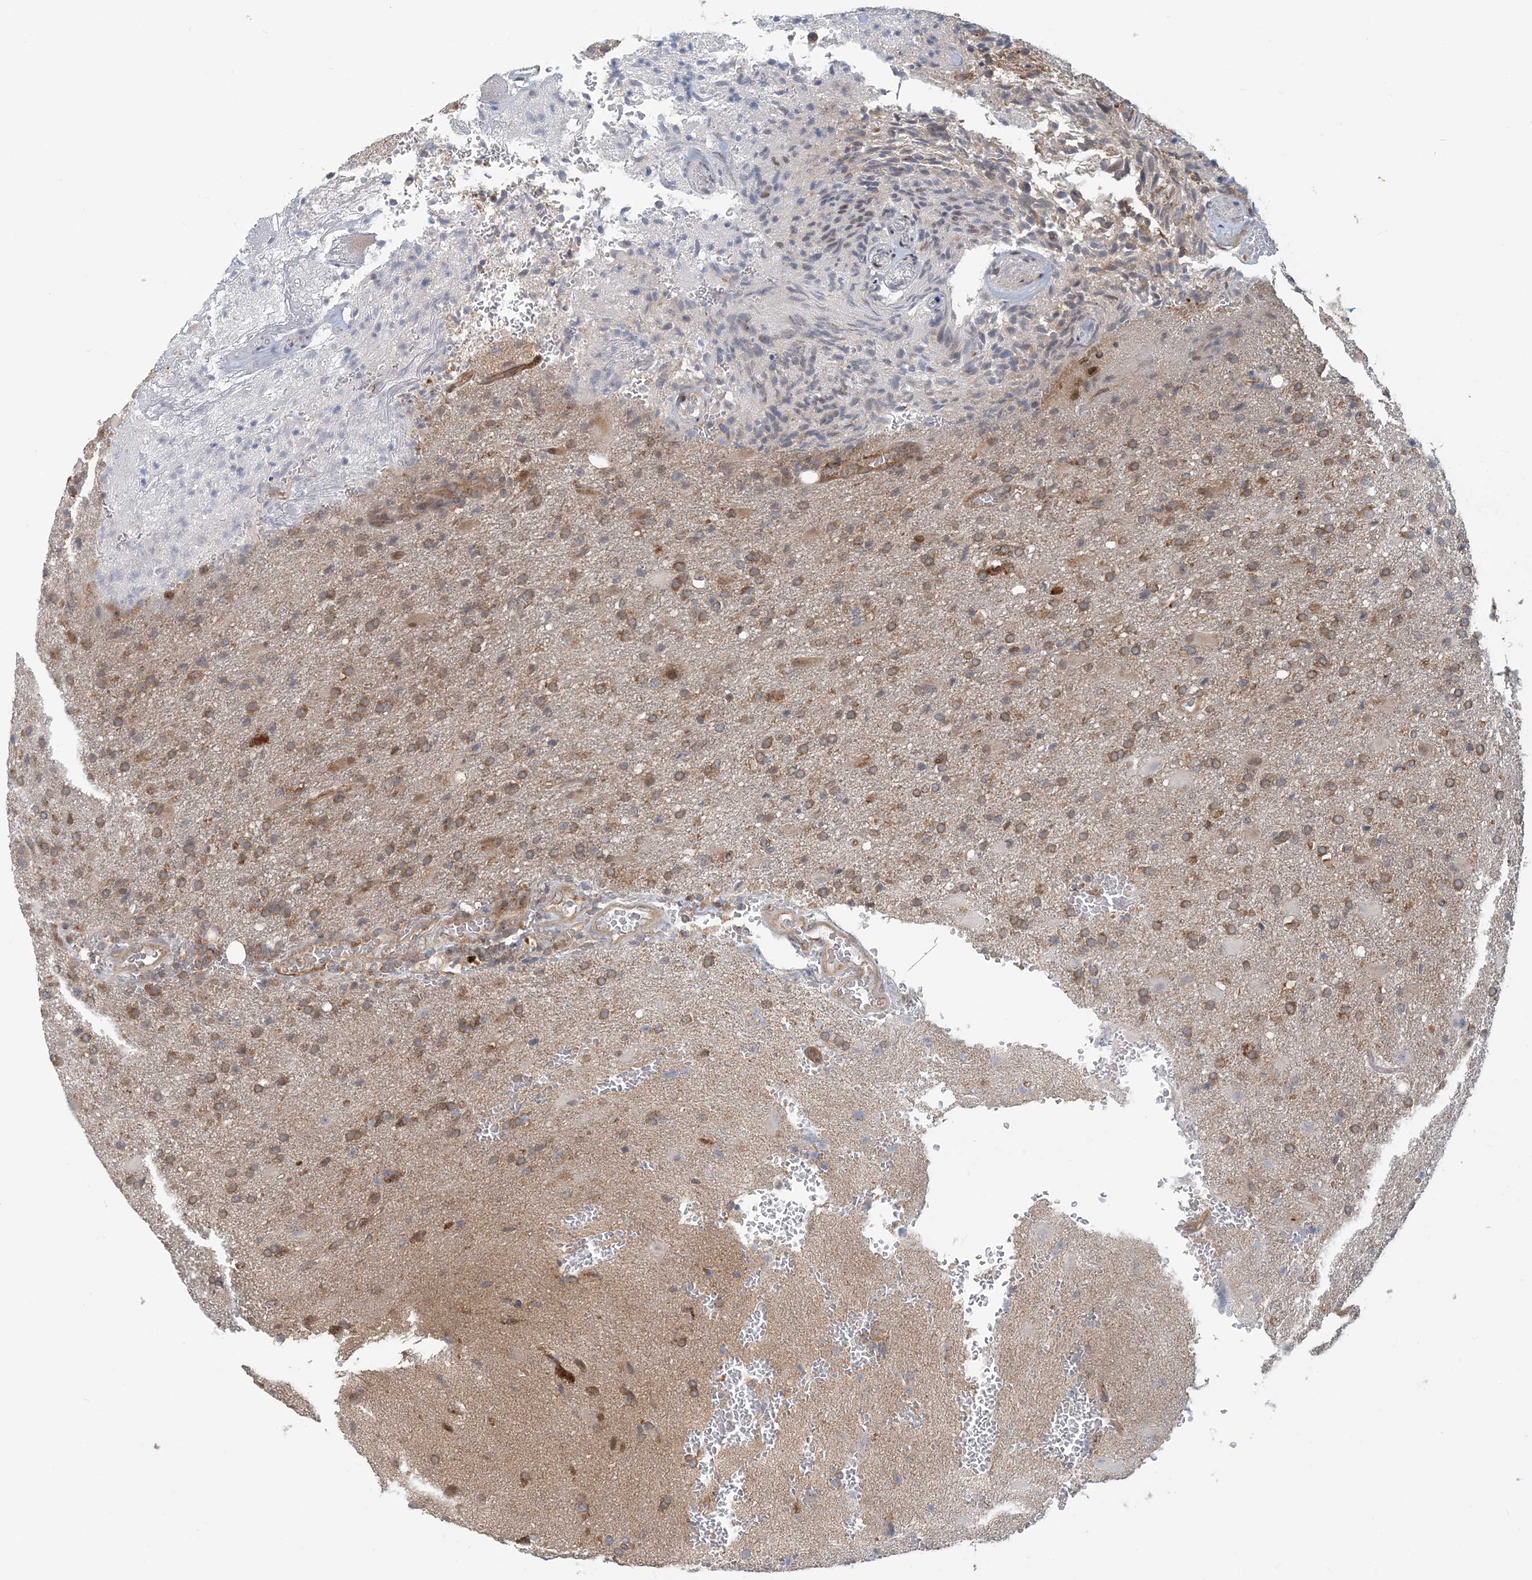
{"staining": {"intensity": "moderate", "quantity": ">75%", "location": "cytoplasmic/membranous"}, "tissue": "glioma", "cell_type": "Tumor cells", "image_type": "cancer", "snomed": [{"axis": "morphology", "description": "Glioma, malignant, High grade"}, {"axis": "topography", "description": "Brain"}], "caption": "The immunohistochemical stain highlights moderate cytoplasmic/membranous positivity in tumor cells of glioma tissue. (DAB IHC, brown staining for protein, blue staining for nuclei).", "gene": "ATP13A2", "patient": {"sex": "male", "age": 71}}